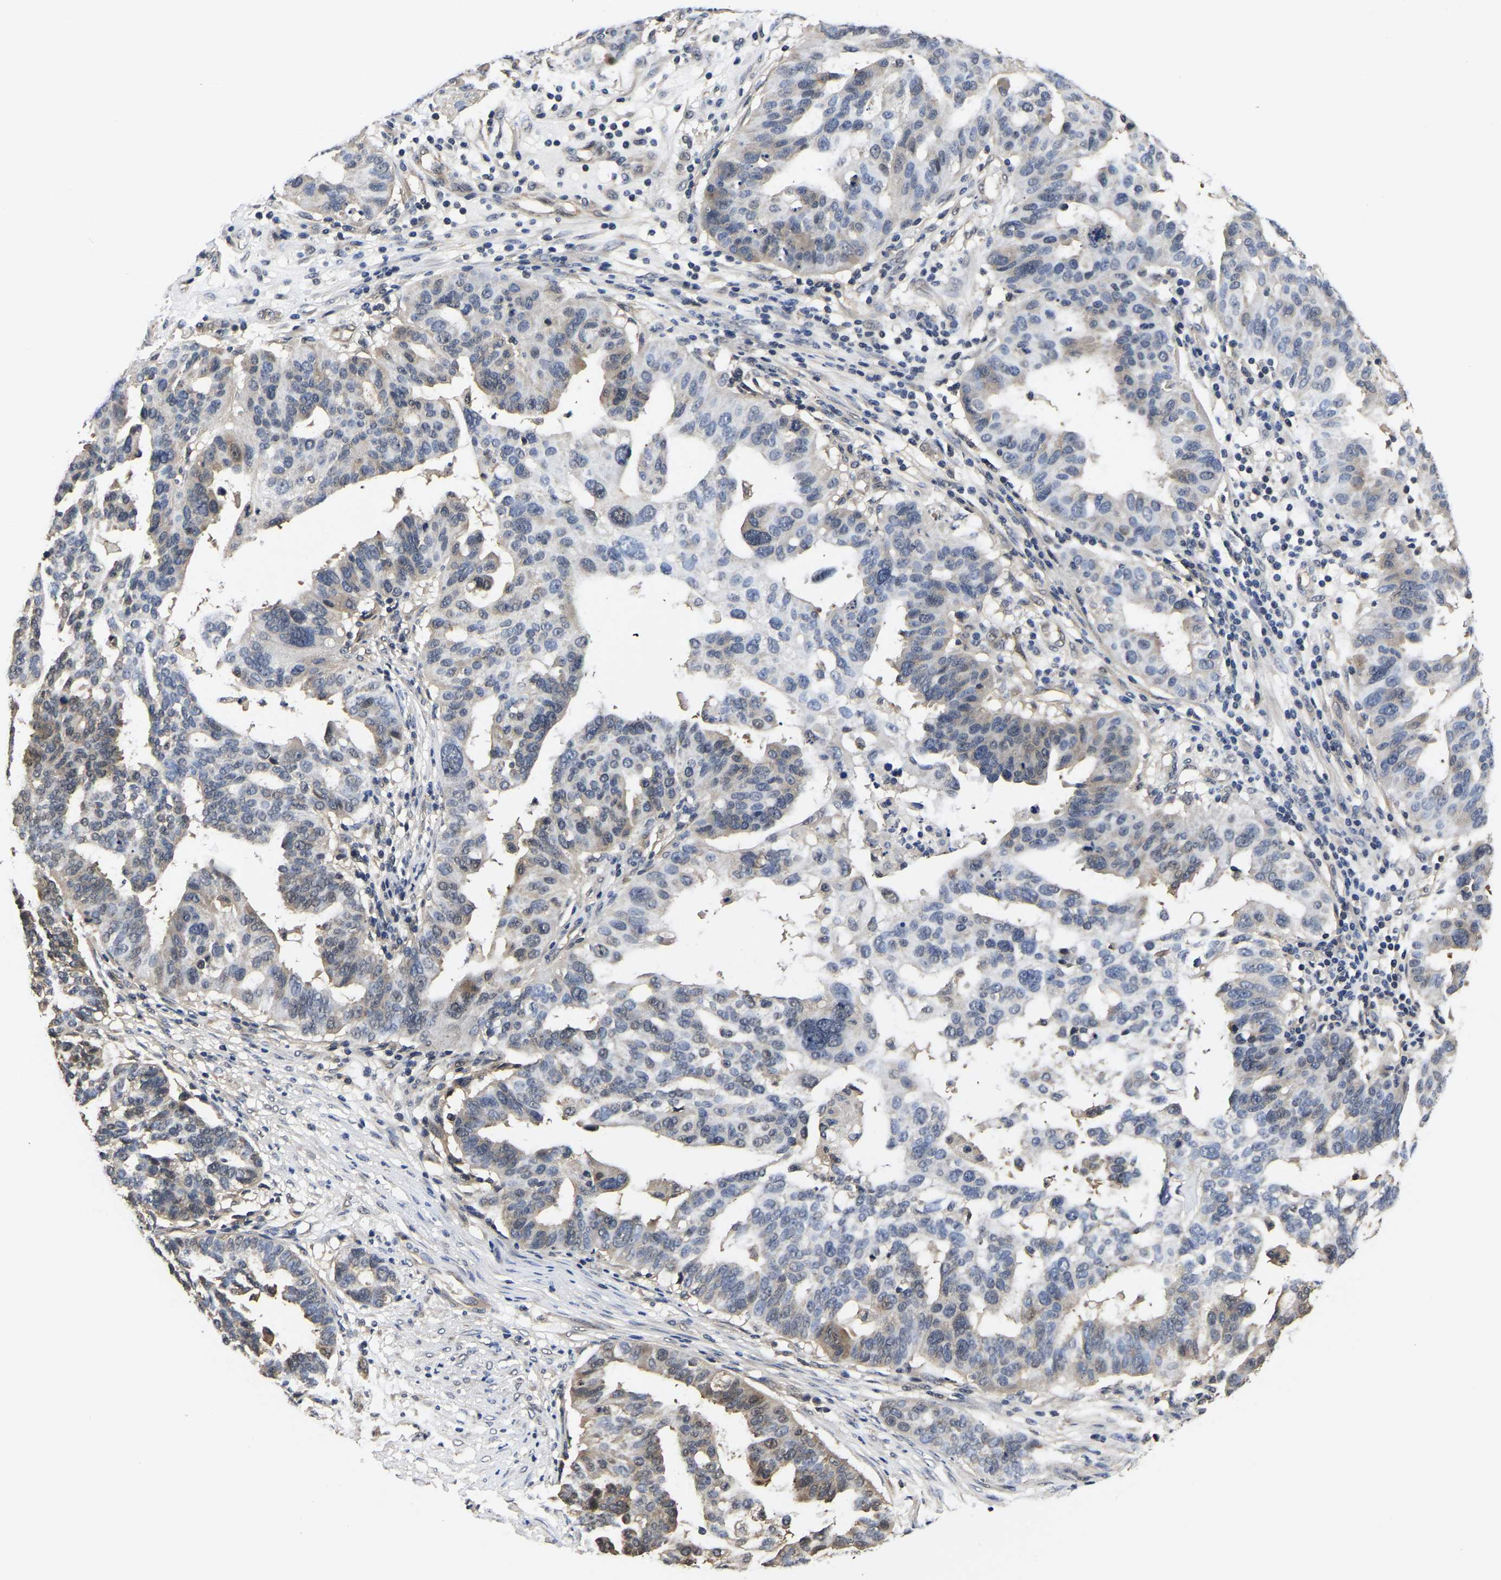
{"staining": {"intensity": "weak", "quantity": "<25%", "location": "cytoplasmic/membranous,nuclear"}, "tissue": "ovarian cancer", "cell_type": "Tumor cells", "image_type": "cancer", "snomed": [{"axis": "morphology", "description": "Cystadenocarcinoma, serous, NOS"}, {"axis": "topography", "description": "Ovary"}], "caption": "Immunohistochemistry (IHC) of ovarian cancer (serous cystadenocarcinoma) demonstrates no staining in tumor cells.", "gene": "MCOLN2", "patient": {"sex": "female", "age": 59}}